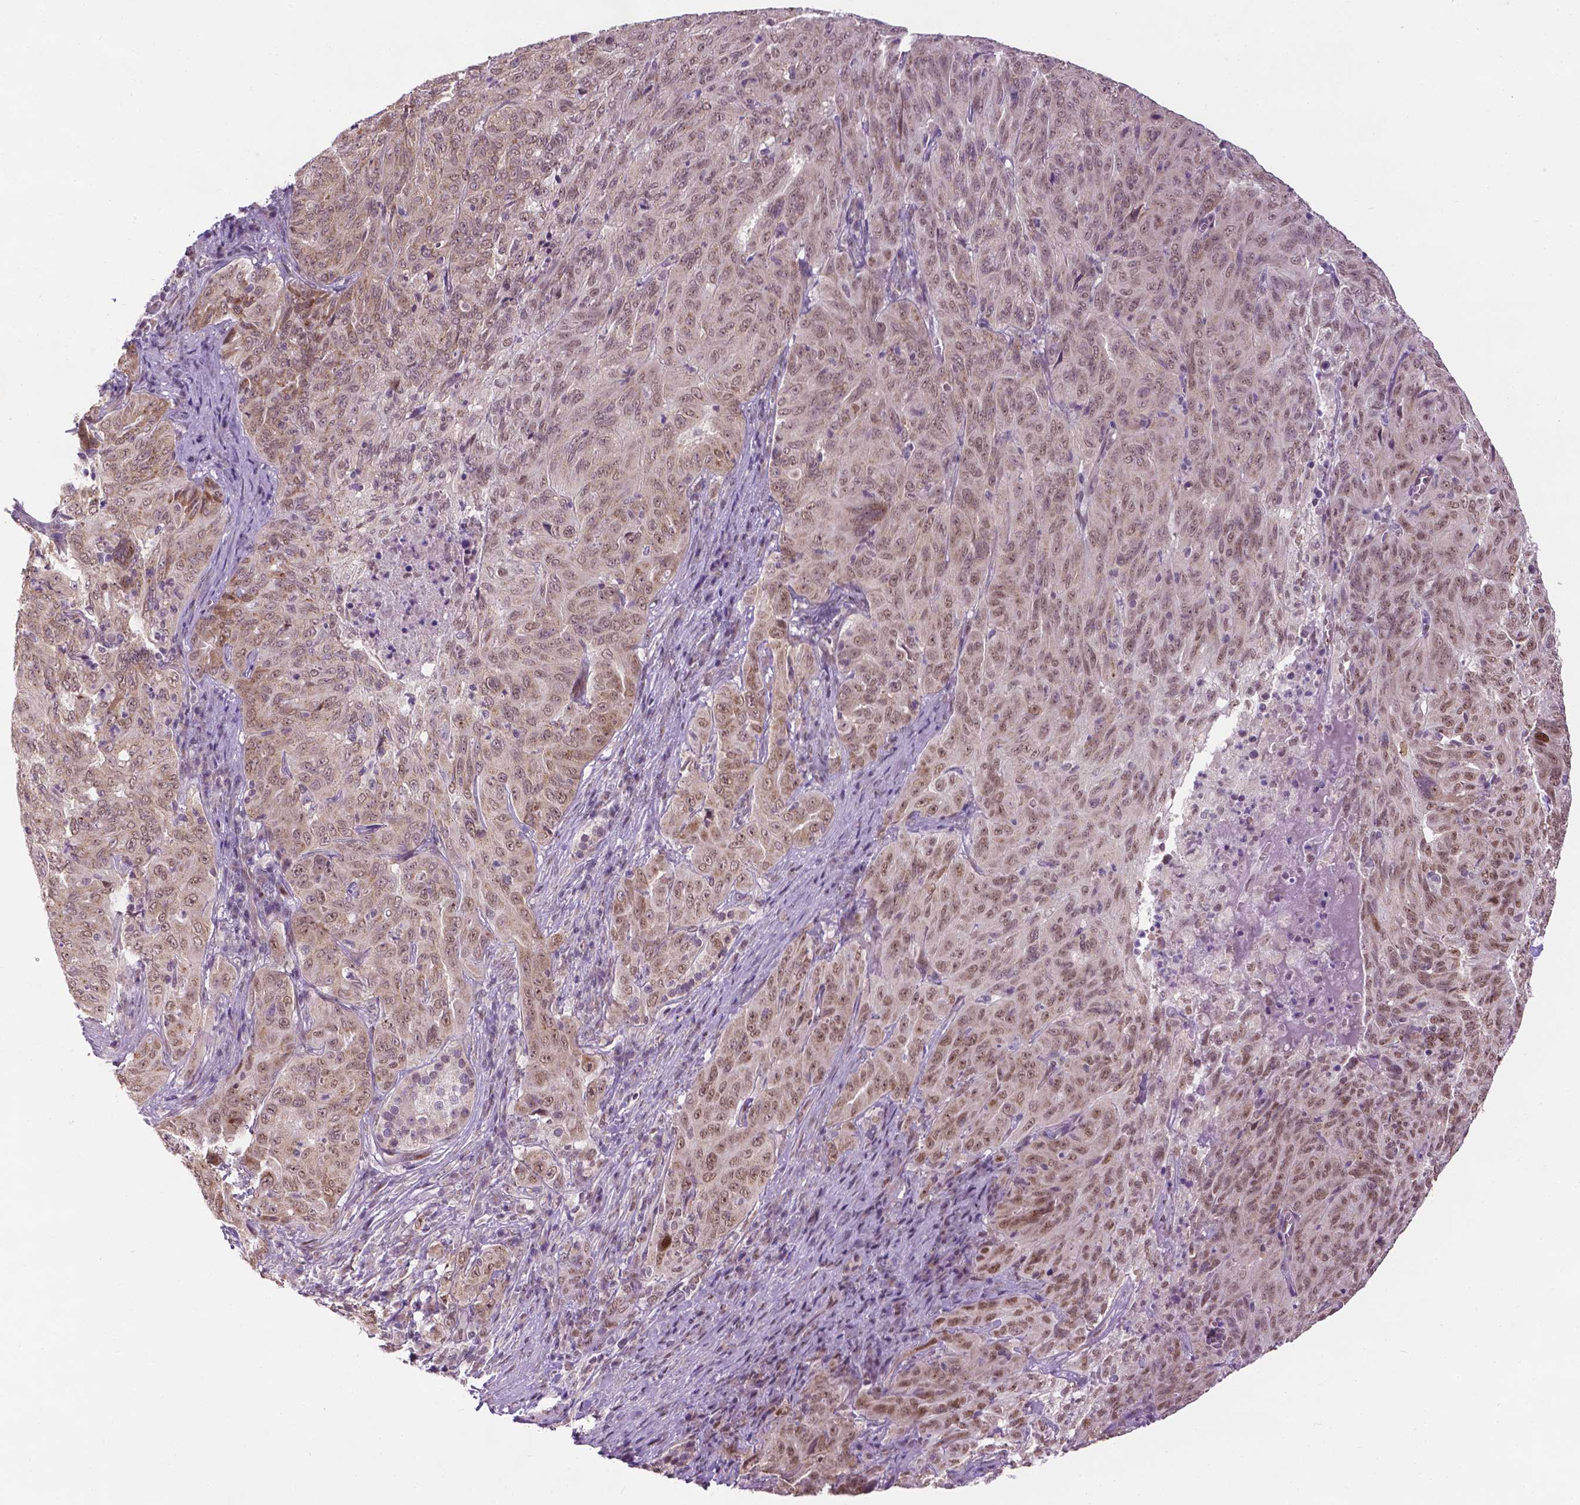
{"staining": {"intensity": "moderate", "quantity": ">75%", "location": "nuclear"}, "tissue": "pancreatic cancer", "cell_type": "Tumor cells", "image_type": "cancer", "snomed": [{"axis": "morphology", "description": "Adenocarcinoma, NOS"}, {"axis": "topography", "description": "Pancreas"}], "caption": "Pancreatic adenocarcinoma stained with a protein marker reveals moderate staining in tumor cells.", "gene": "ZNF41", "patient": {"sex": "male", "age": 63}}